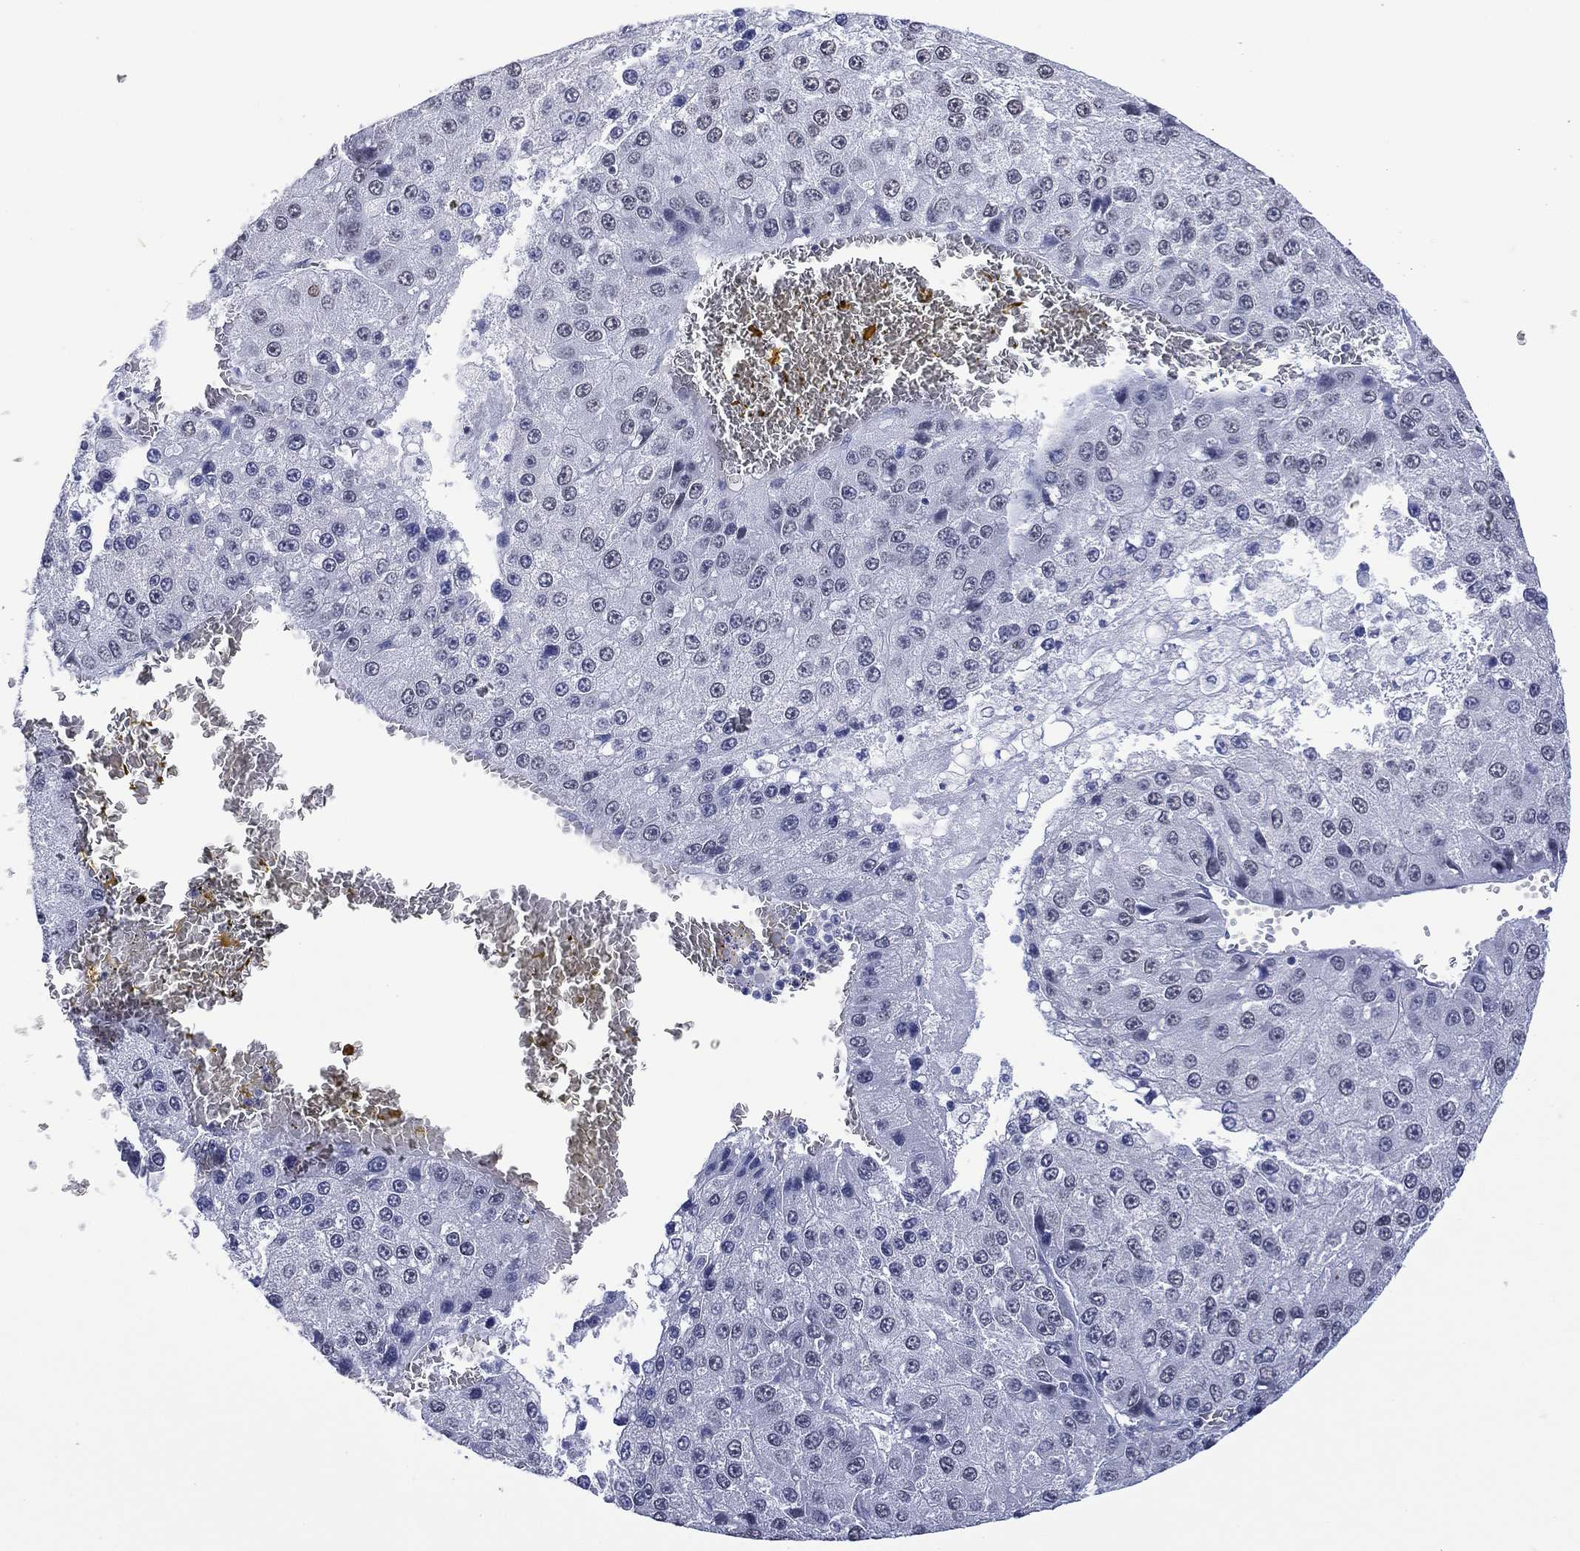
{"staining": {"intensity": "negative", "quantity": "none", "location": "none"}, "tissue": "liver cancer", "cell_type": "Tumor cells", "image_type": "cancer", "snomed": [{"axis": "morphology", "description": "Carcinoma, Hepatocellular, NOS"}, {"axis": "topography", "description": "Liver"}], "caption": "The immunohistochemistry (IHC) photomicrograph has no significant staining in tumor cells of liver cancer tissue.", "gene": "UTF1", "patient": {"sex": "female", "age": 73}}